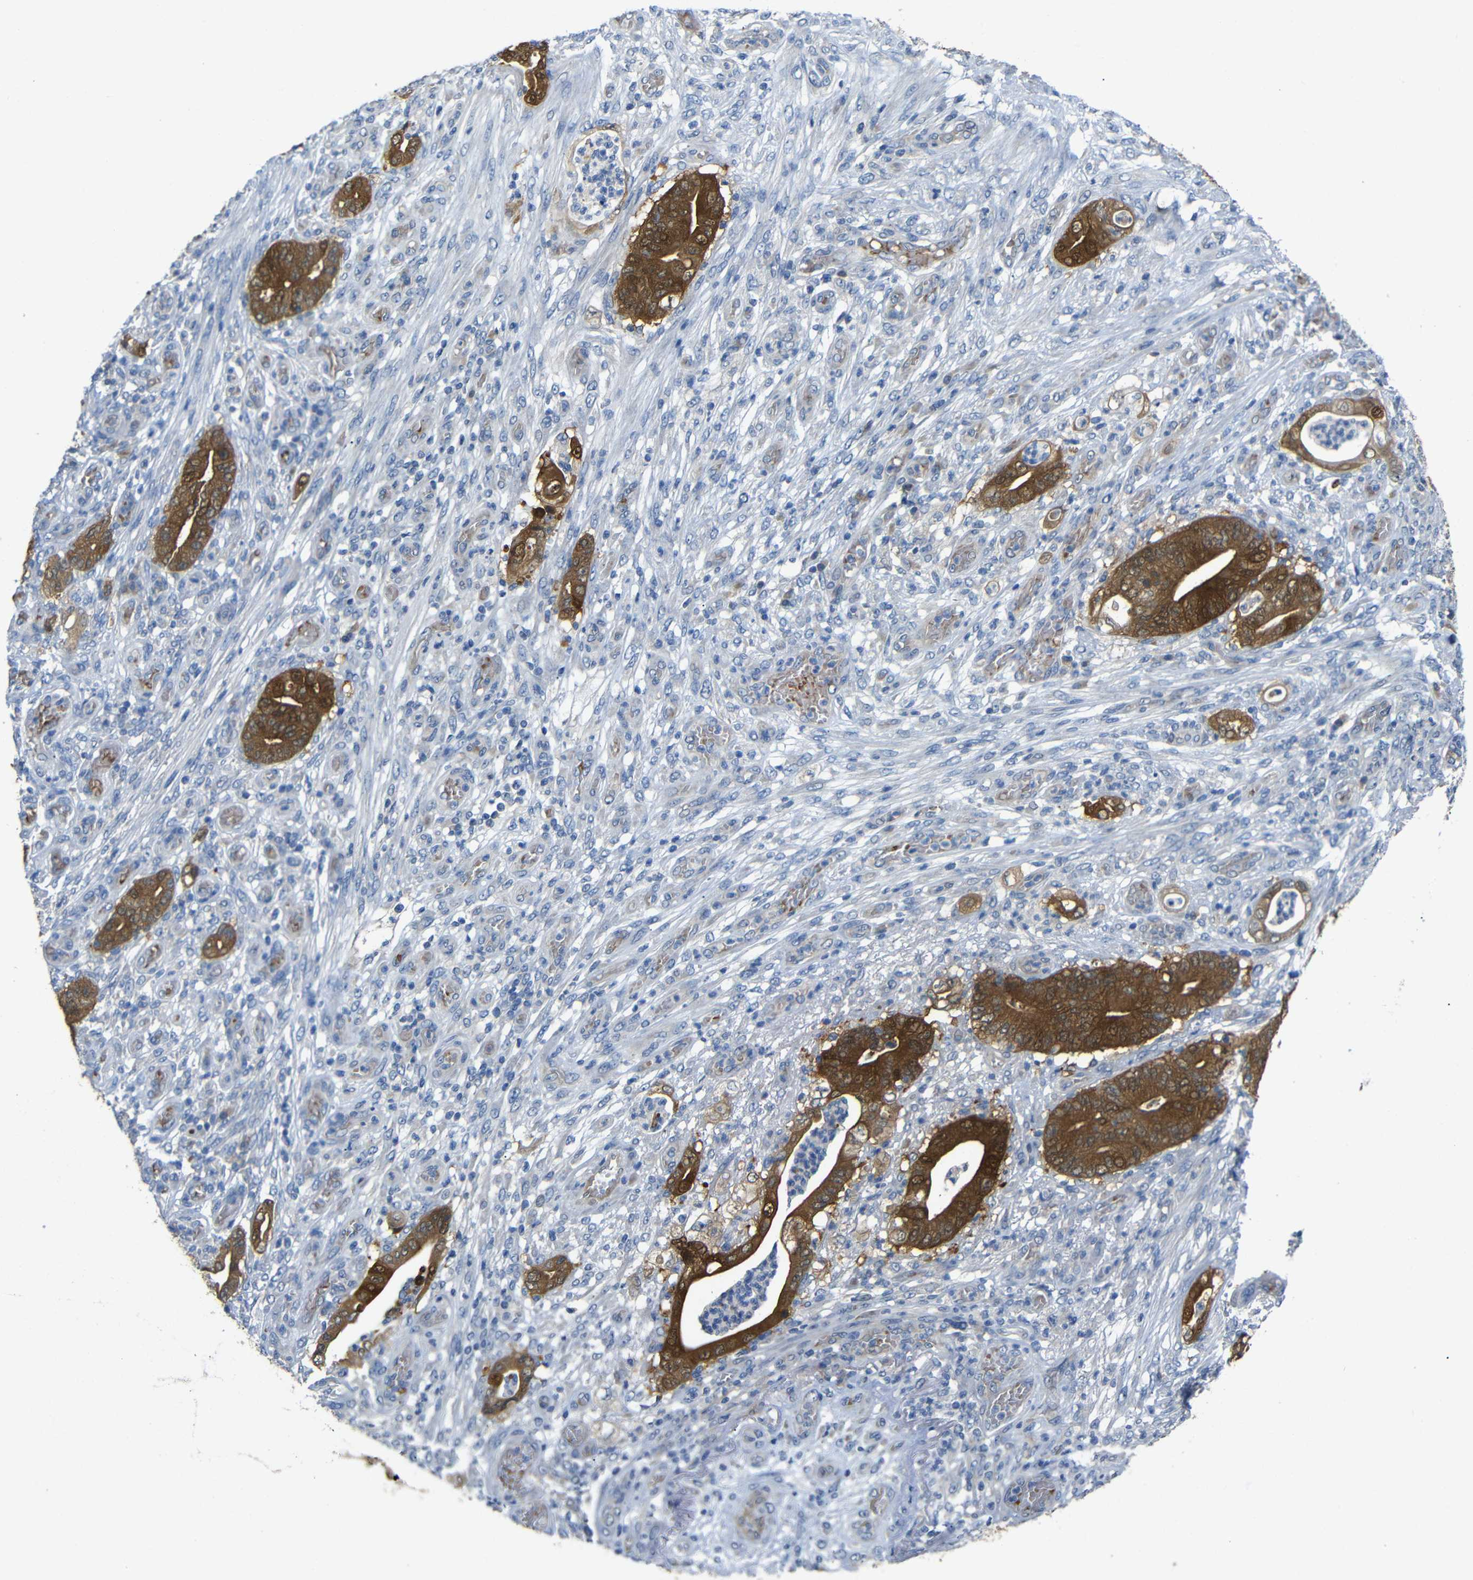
{"staining": {"intensity": "moderate", "quantity": ">75%", "location": "cytoplasmic/membranous"}, "tissue": "stomach cancer", "cell_type": "Tumor cells", "image_type": "cancer", "snomed": [{"axis": "morphology", "description": "Adenocarcinoma, NOS"}, {"axis": "topography", "description": "Stomach"}], "caption": "Immunohistochemistry (DAB) staining of human adenocarcinoma (stomach) exhibits moderate cytoplasmic/membranous protein staining in approximately >75% of tumor cells.", "gene": "TBC1D32", "patient": {"sex": "female", "age": 73}}